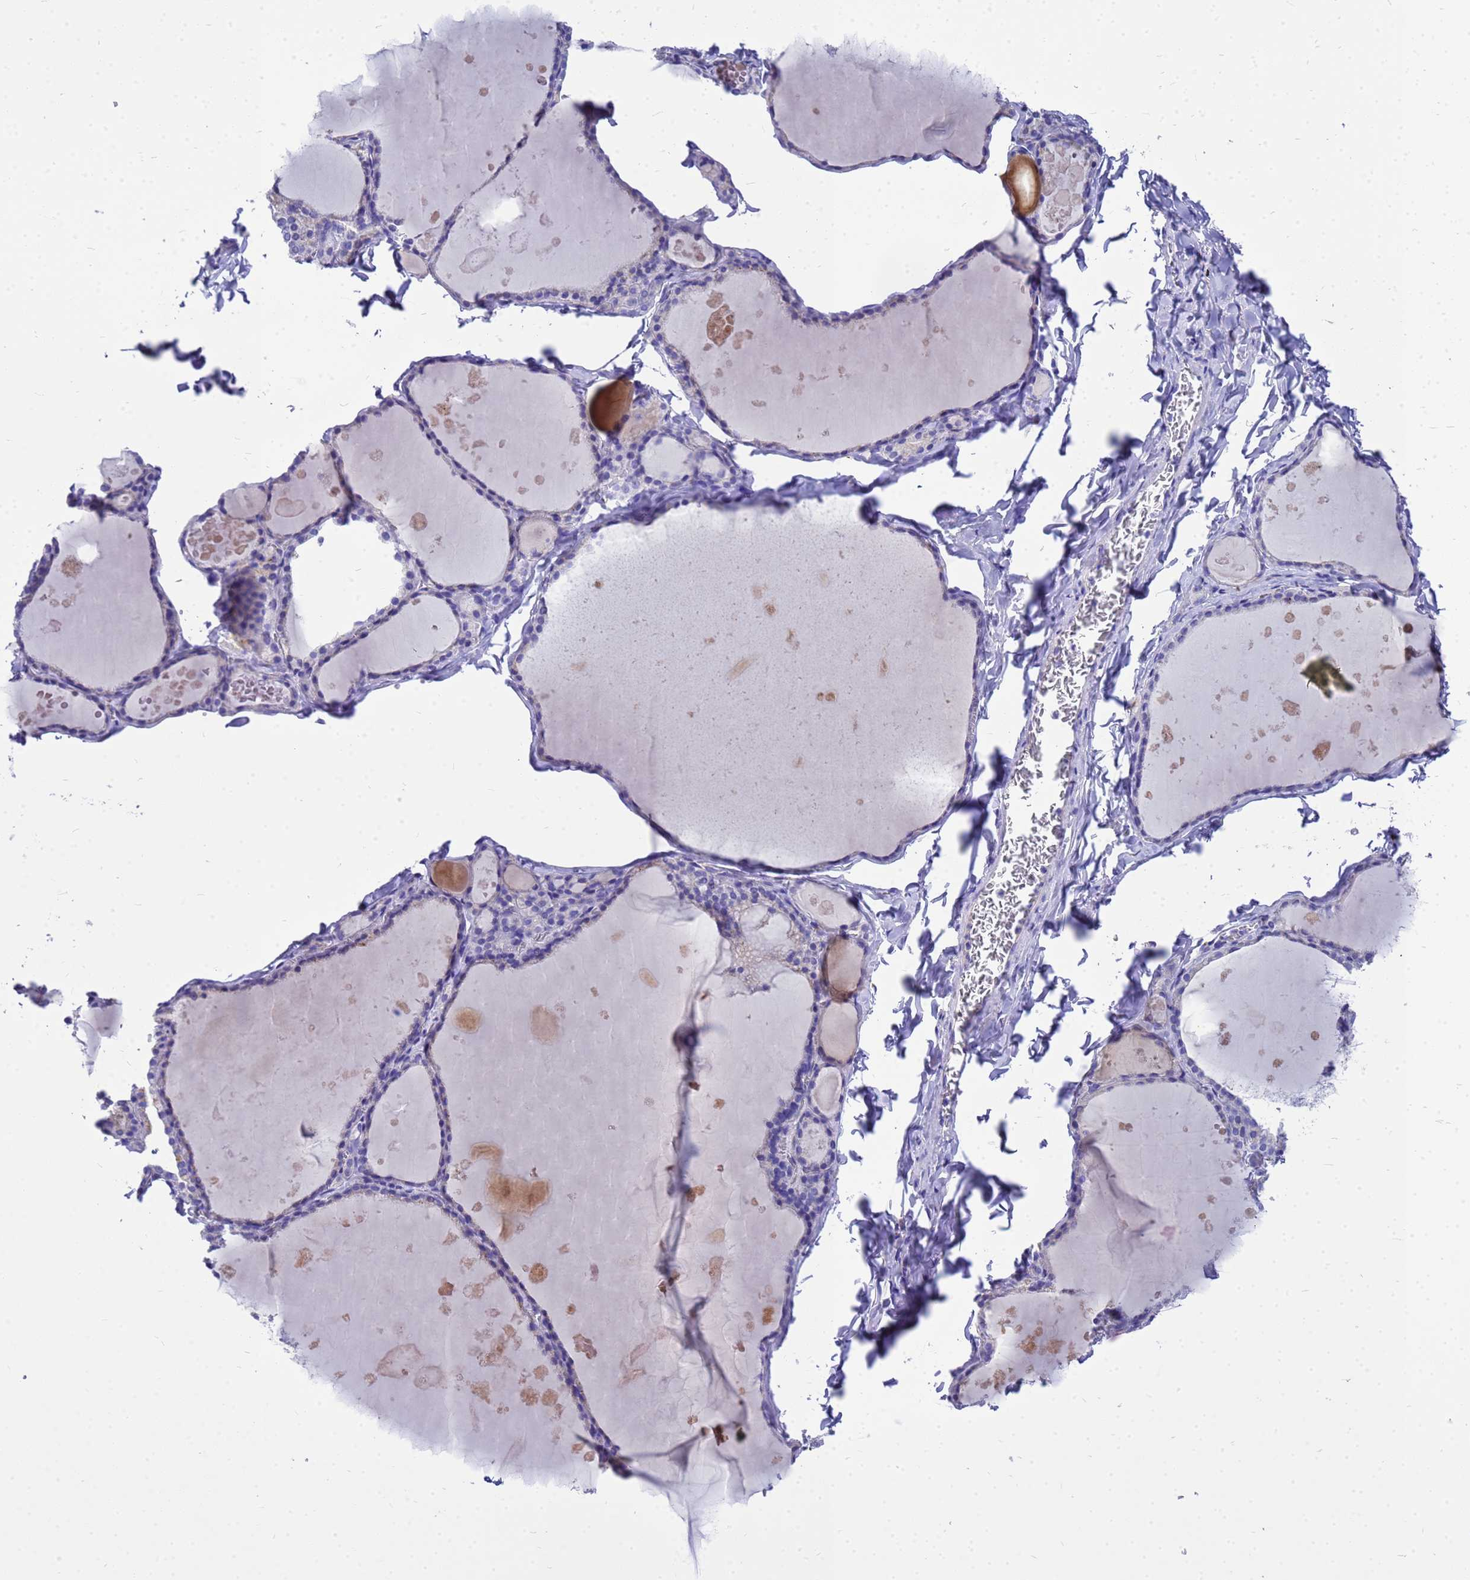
{"staining": {"intensity": "negative", "quantity": "none", "location": "none"}, "tissue": "thyroid gland", "cell_type": "Glandular cells", "image_type": "normal", "snomed": [{"axis": "morphology", "description": "Normal tissue, NOS"}, {"axis": "topography", "description": "Thyroid gland"}], "caption": "This image is of unremarkable thyroid gland stained with IHC to label a protein in brown with the nuclei are counter-stained blue. There is no staining in glandular cells. (DAB immunohistochemistry with hematoxylin counter stain).", "gene": "OR52E2", "patient": {"sex": "male", "age": 56}}